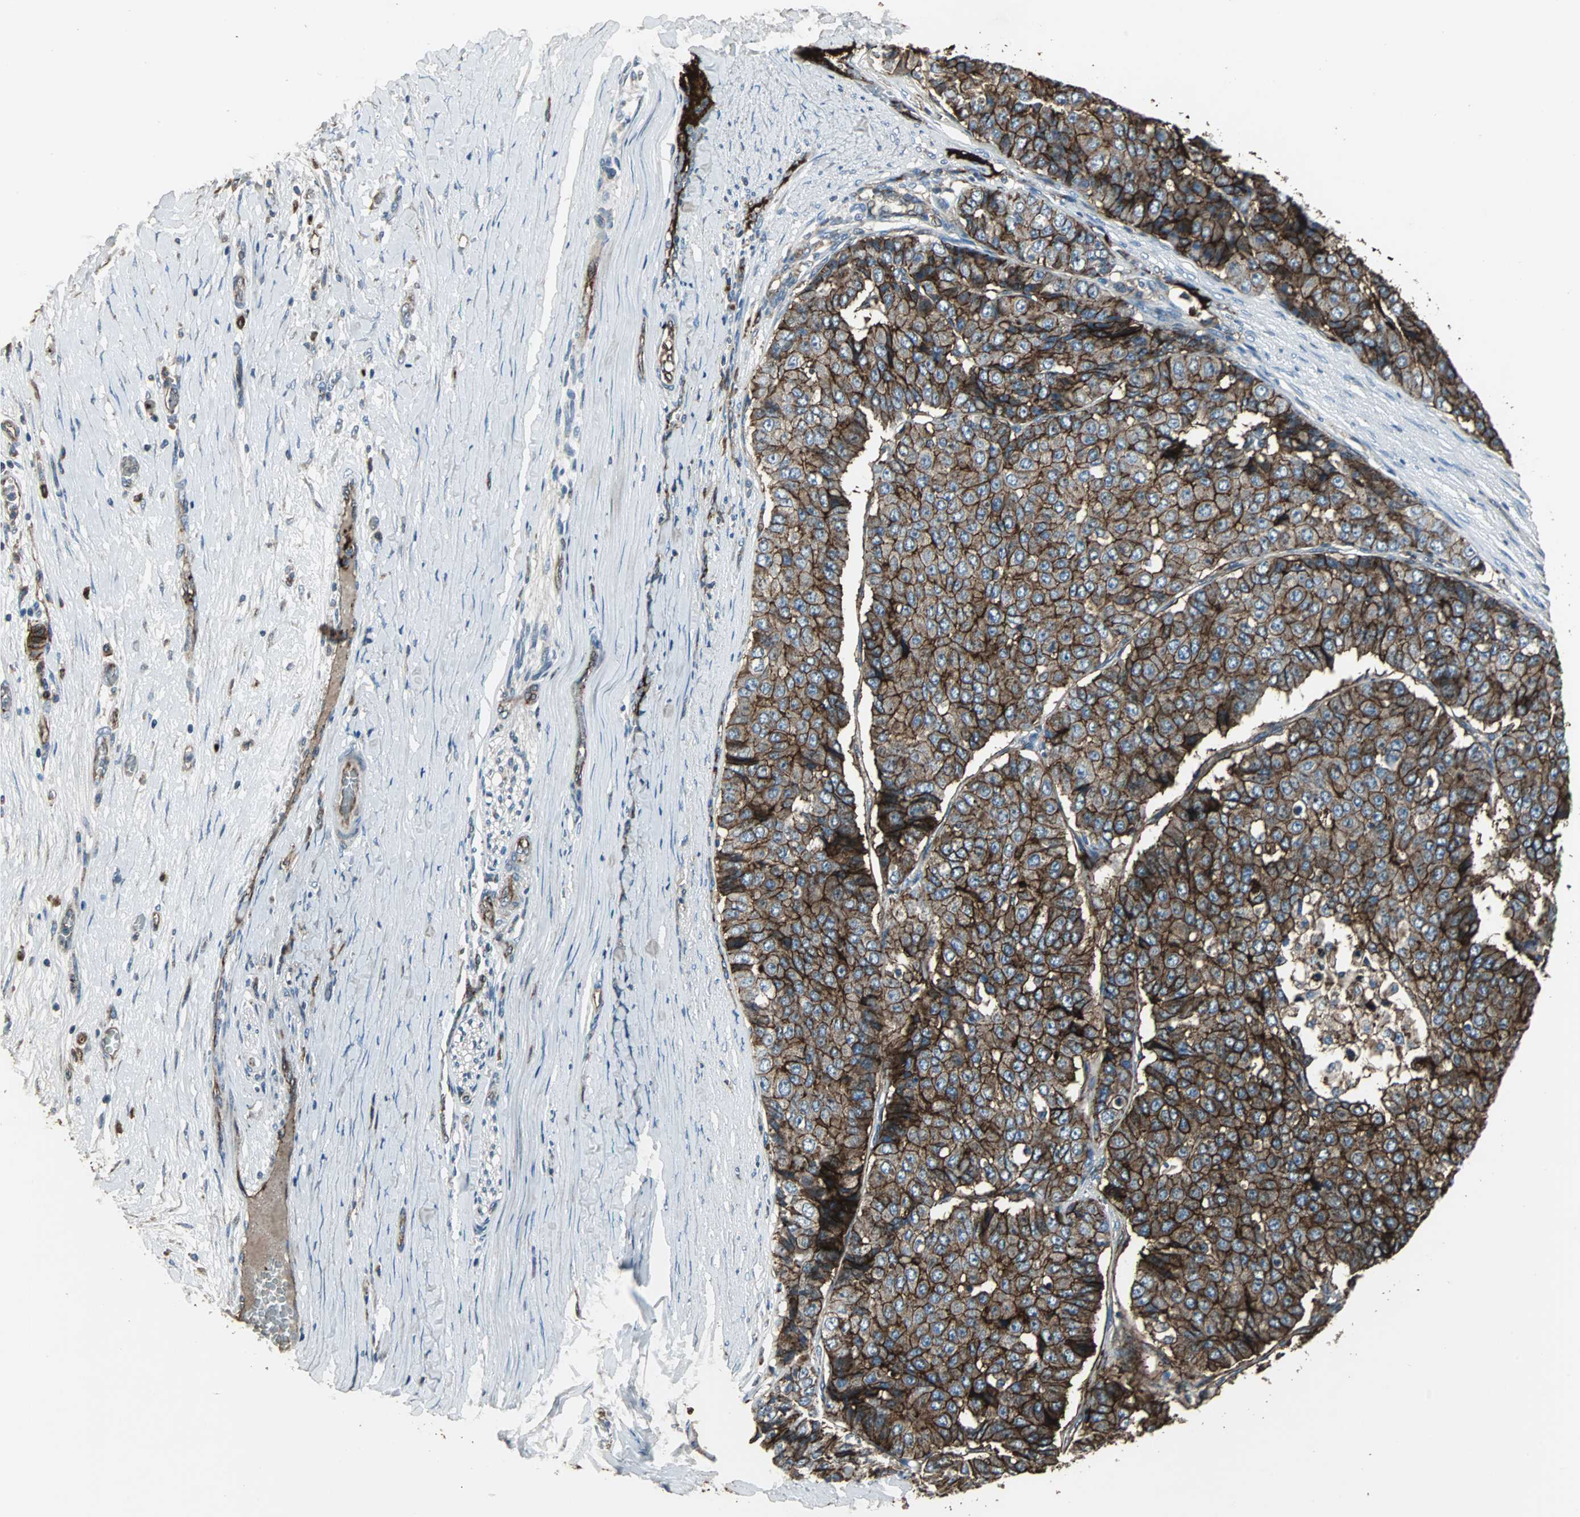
{"staining": {"intensity": "strong", "quantity": ">75%", "location": "cytoplasmic/membranous"}, "tissue": "pancreatic cancer", "cell_type": "Tumor cells", "image_type": "cancer", "snomed": [{"axis": "morphology", "description": "Adenocarcinoma, NOS"}, {"axis": "topography", "description": "Pancreas"}], "caption": "Pancreatic cancer was stained to show a protein in brown. There is high levels of strong cytoplasmic/membranous expression in about >75% of tumor cells.", "gene": "F11R", "patient": {"sex": "male", "age": 50}}